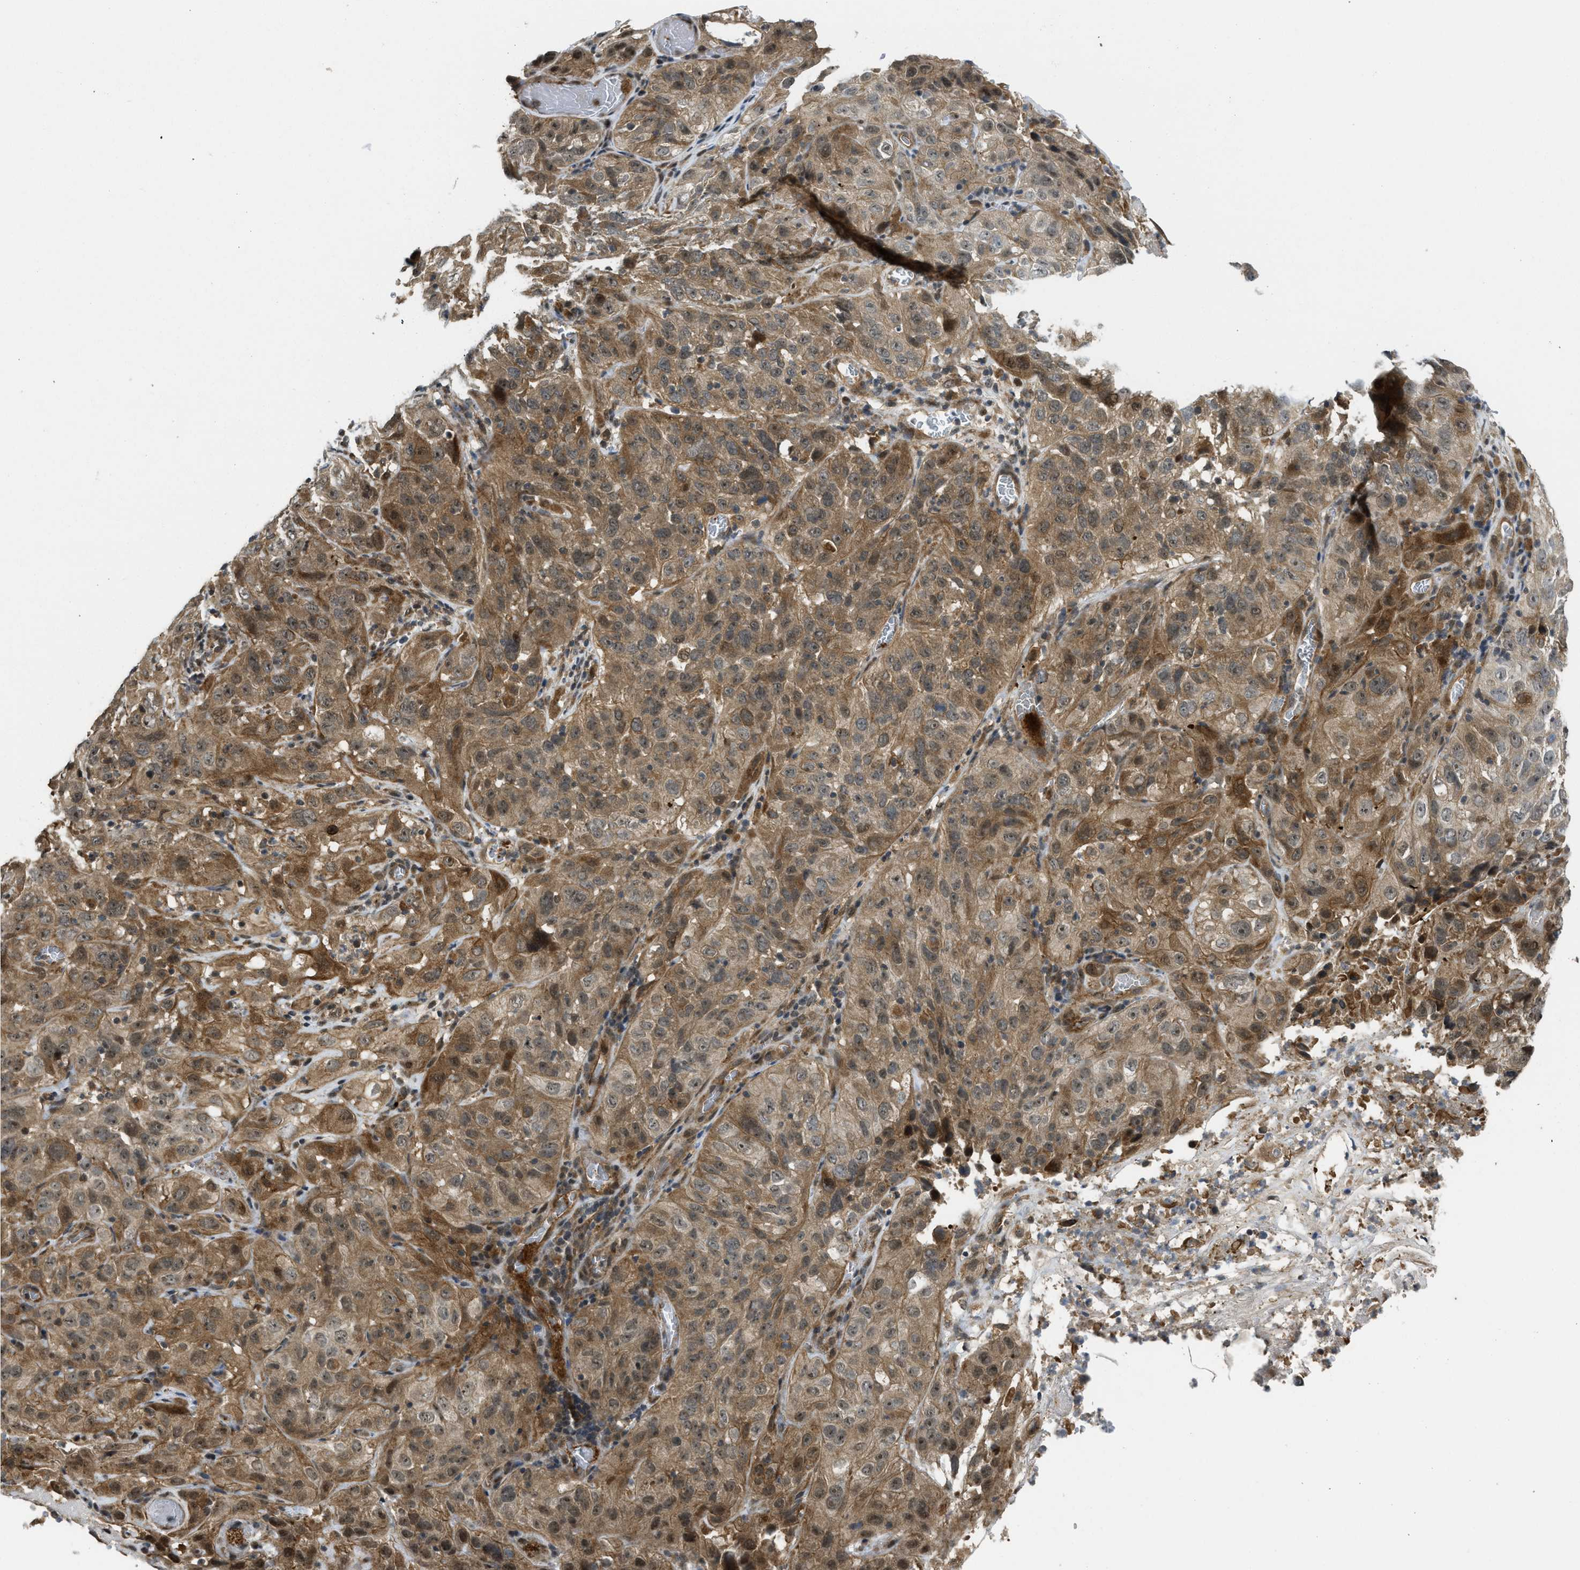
{"staining": {"intensity": "moderate", "quantity": ">75%", "location": "cytoplasmic/membranous"}, "tissue": "cervical cancer", "cell_type": "Tumor cells", "image_type": "cancer", "snomed": [{"axis": "morphology", "description": "Squamous cell carcinoma, NOS"}, {"axis": "topography", "description": "Cervix"}], "caption": "Tumor cells reveal moderate cytoplasmic/membranous positivity in about >75% of cells in cervical cancer (squamous cell carcinoma).", "gene": "DNAJC28", "patient": {"sex": "female", "age": 32}}